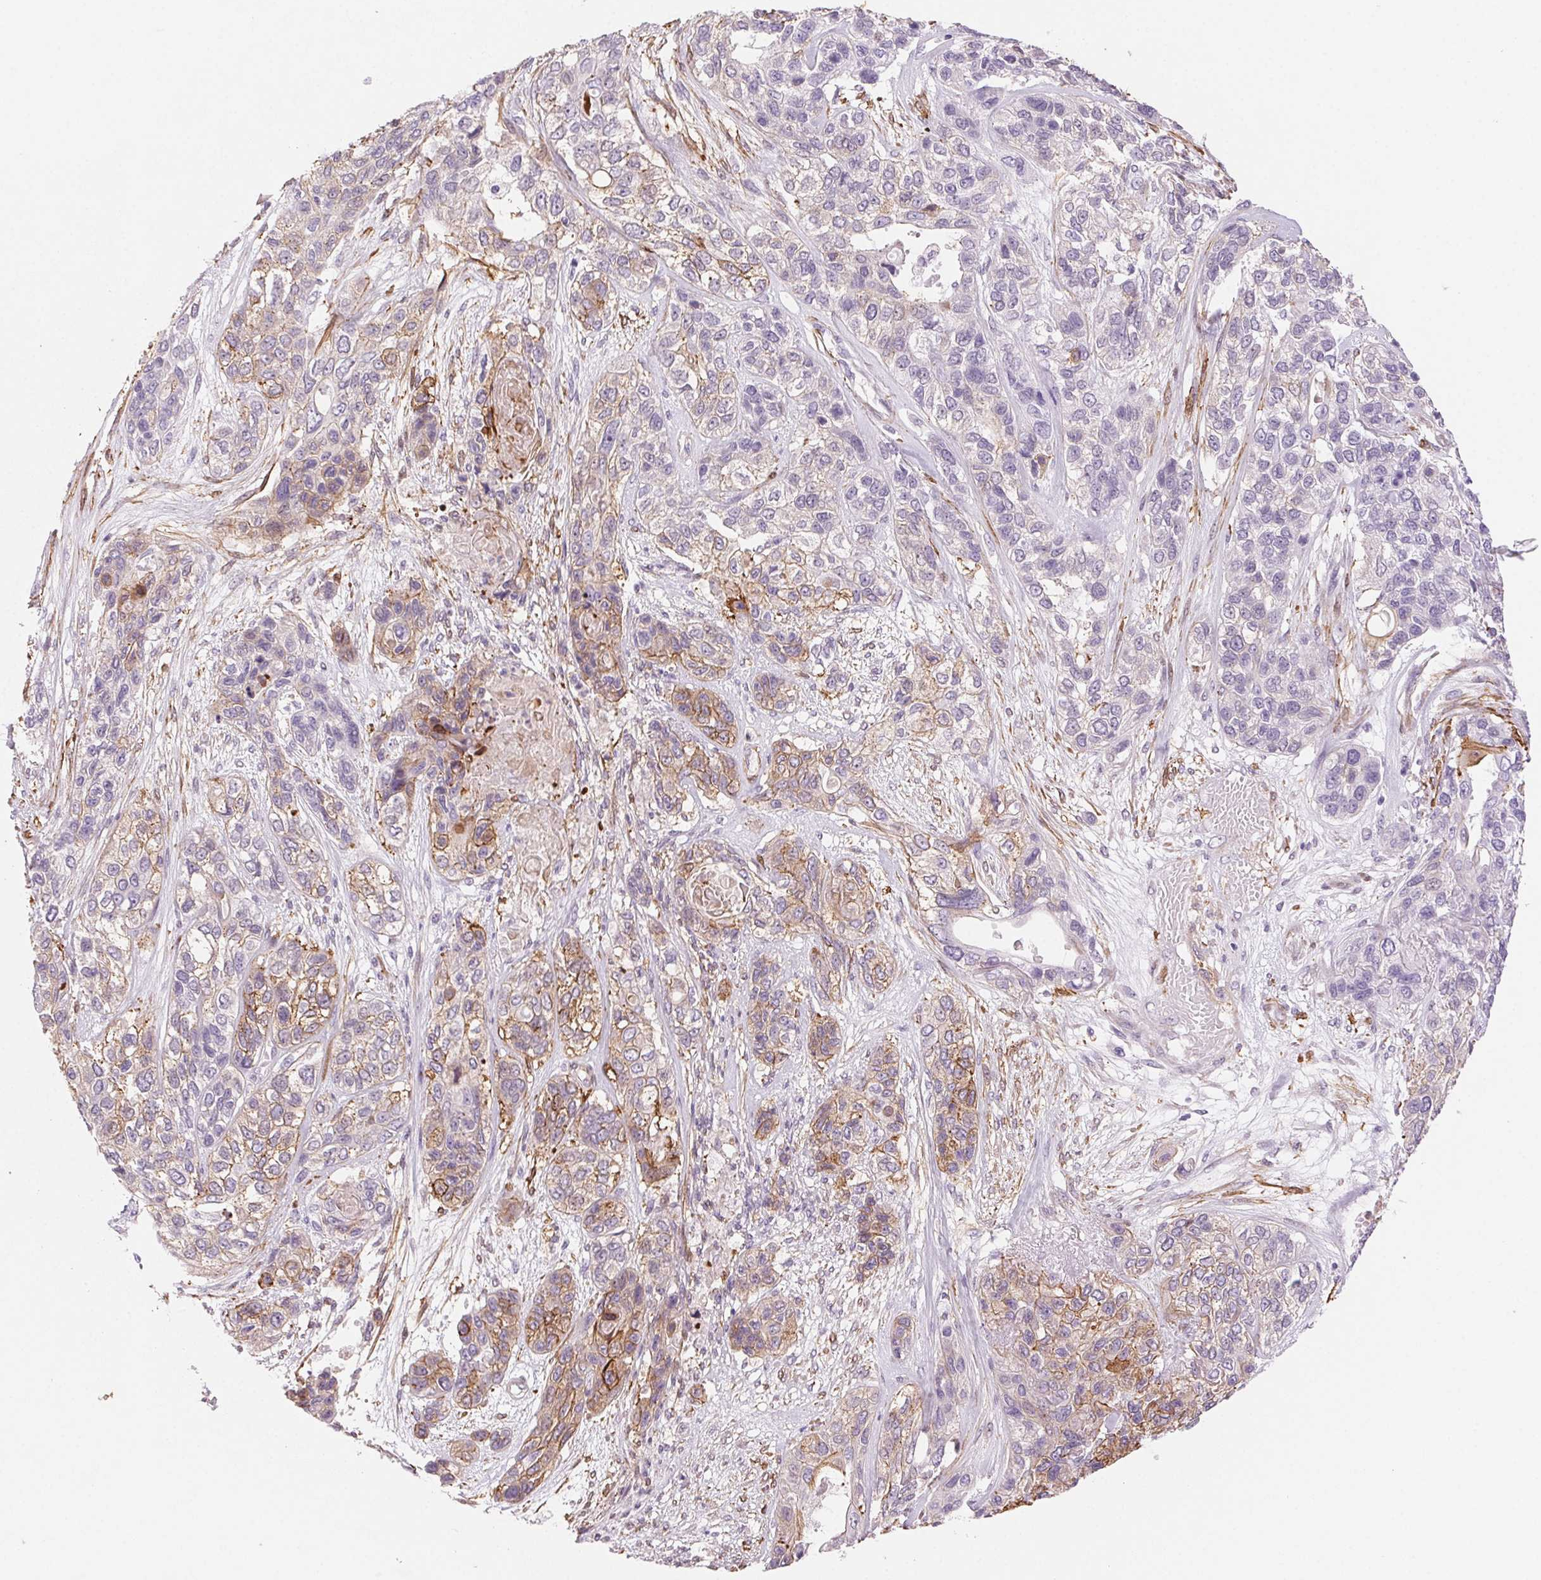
{"staining": {"intensity": "weak", "quantity": "<25%", "location": "cytoplasmic/membranous"}, "tissue": "lung cancer", "cell_type": "Tumor cells", "image_type": "cancer", "snomed": [{"axis": "morphology", "description": "Squamous cell carcinoma, NOS"}, {"axis": "topography", "description": "Lung"}], "caption": "High magnification brightfield microscopy of lung cancer stained with DAB (3,3'-diaminobenzidine) (brown) and counterstained with hematoxylin (blue): tumor cells show no significant positivity.", "gene": "GPX8", "patient": {"sex": "female", "age": 70}}